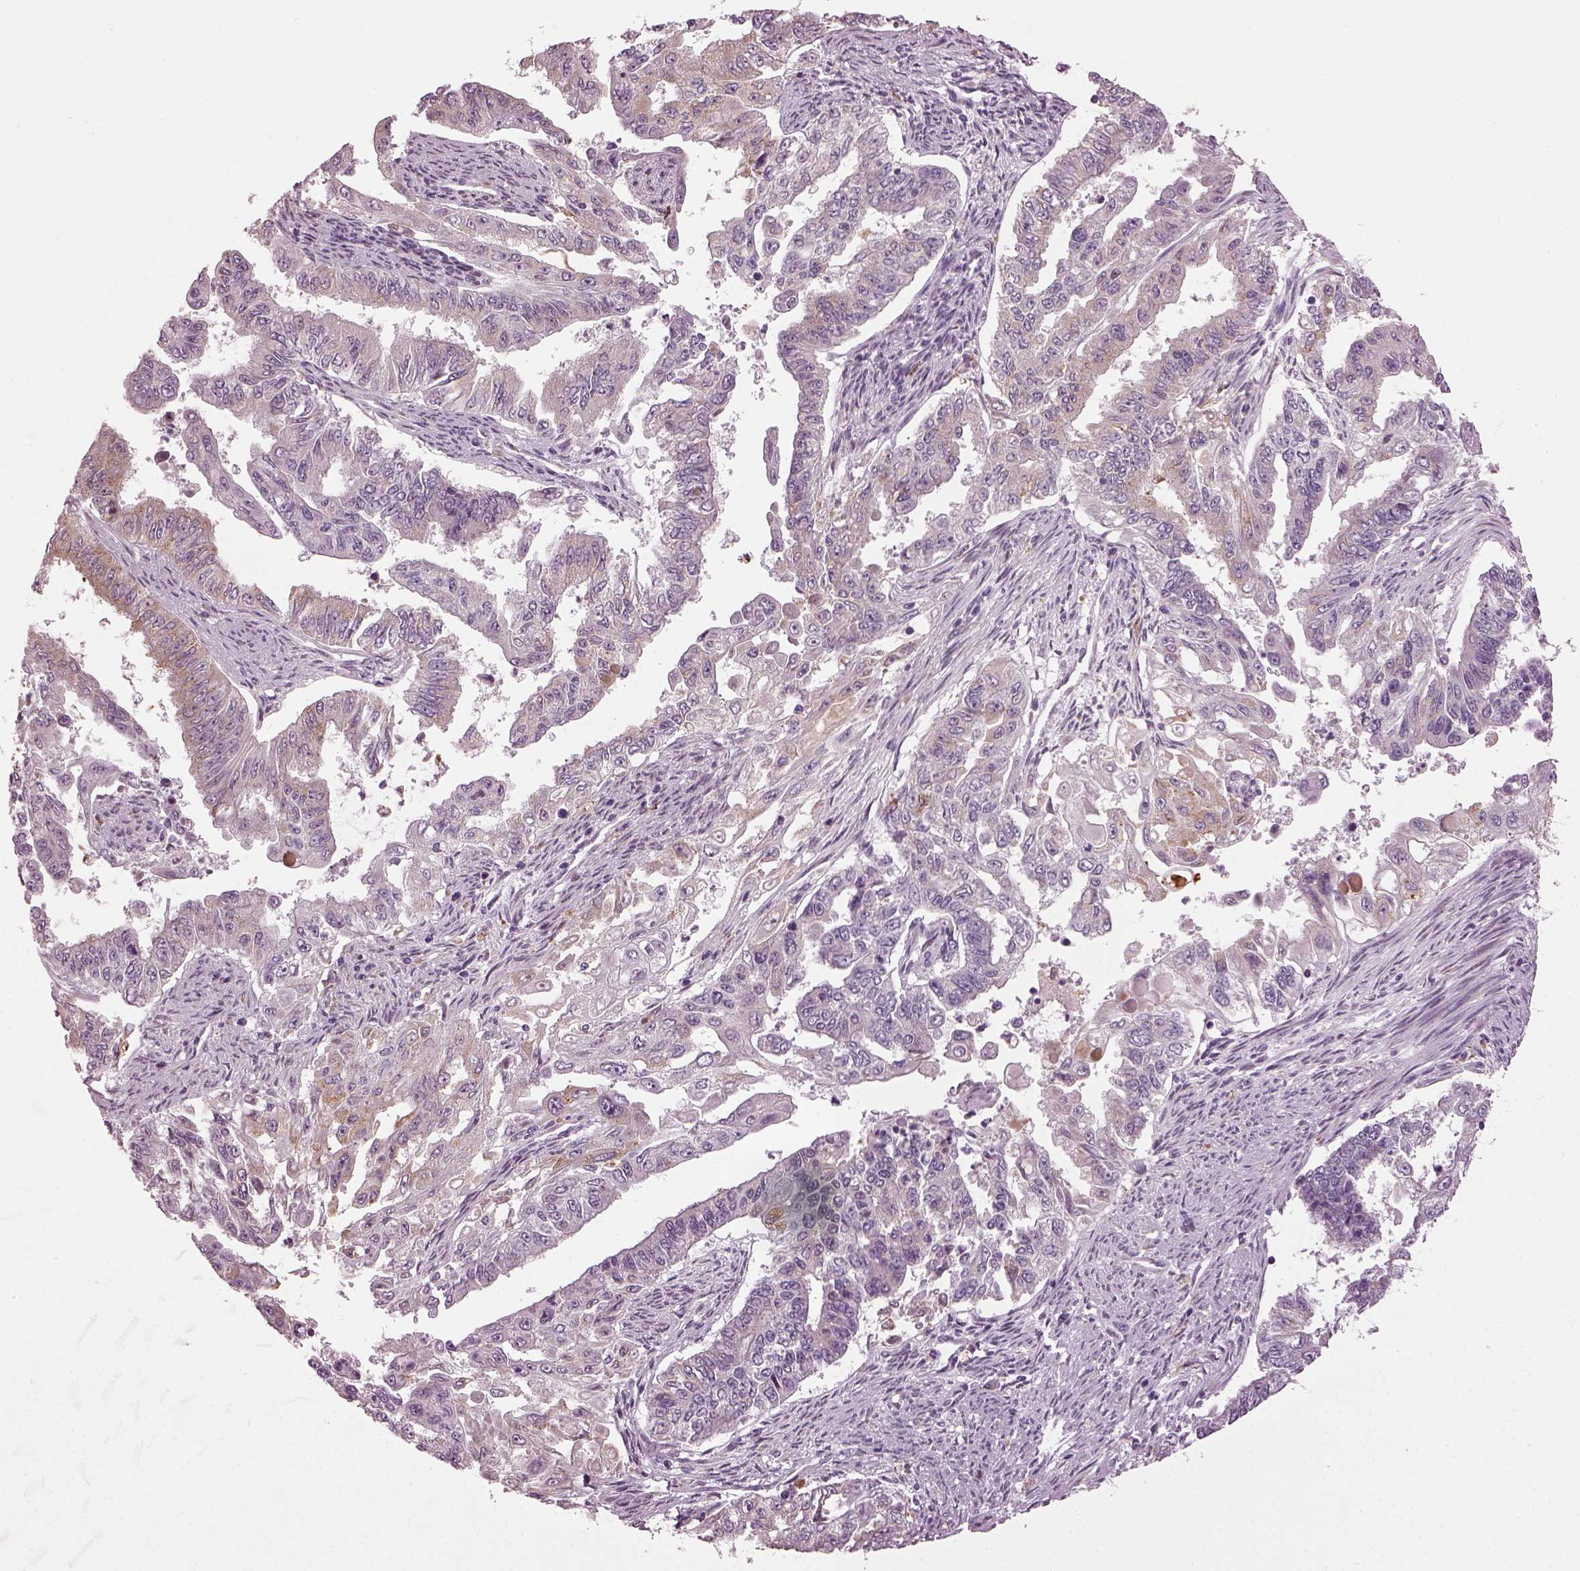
{"staining": {"intensity": "weak", "quantity": "25%-75%", "location": "cytoplasmic/membranous"}, "tissue": "endometrial cancer", "cell_type": "Tumor cells", "image_type": "cancer", "snomed": [{"axis": "morphology", "description": "Adenocarcinoma, NOS"}, {"axis": "topography", "description": "Uterus"}], "caption": "The immunohistochemical stain highlights weak cytoplasmic/membranous expression in tumor cells of endometrial cancer tissue.", "gene": "TMEM231", "patient": {"sex": "female", "age": 59}}